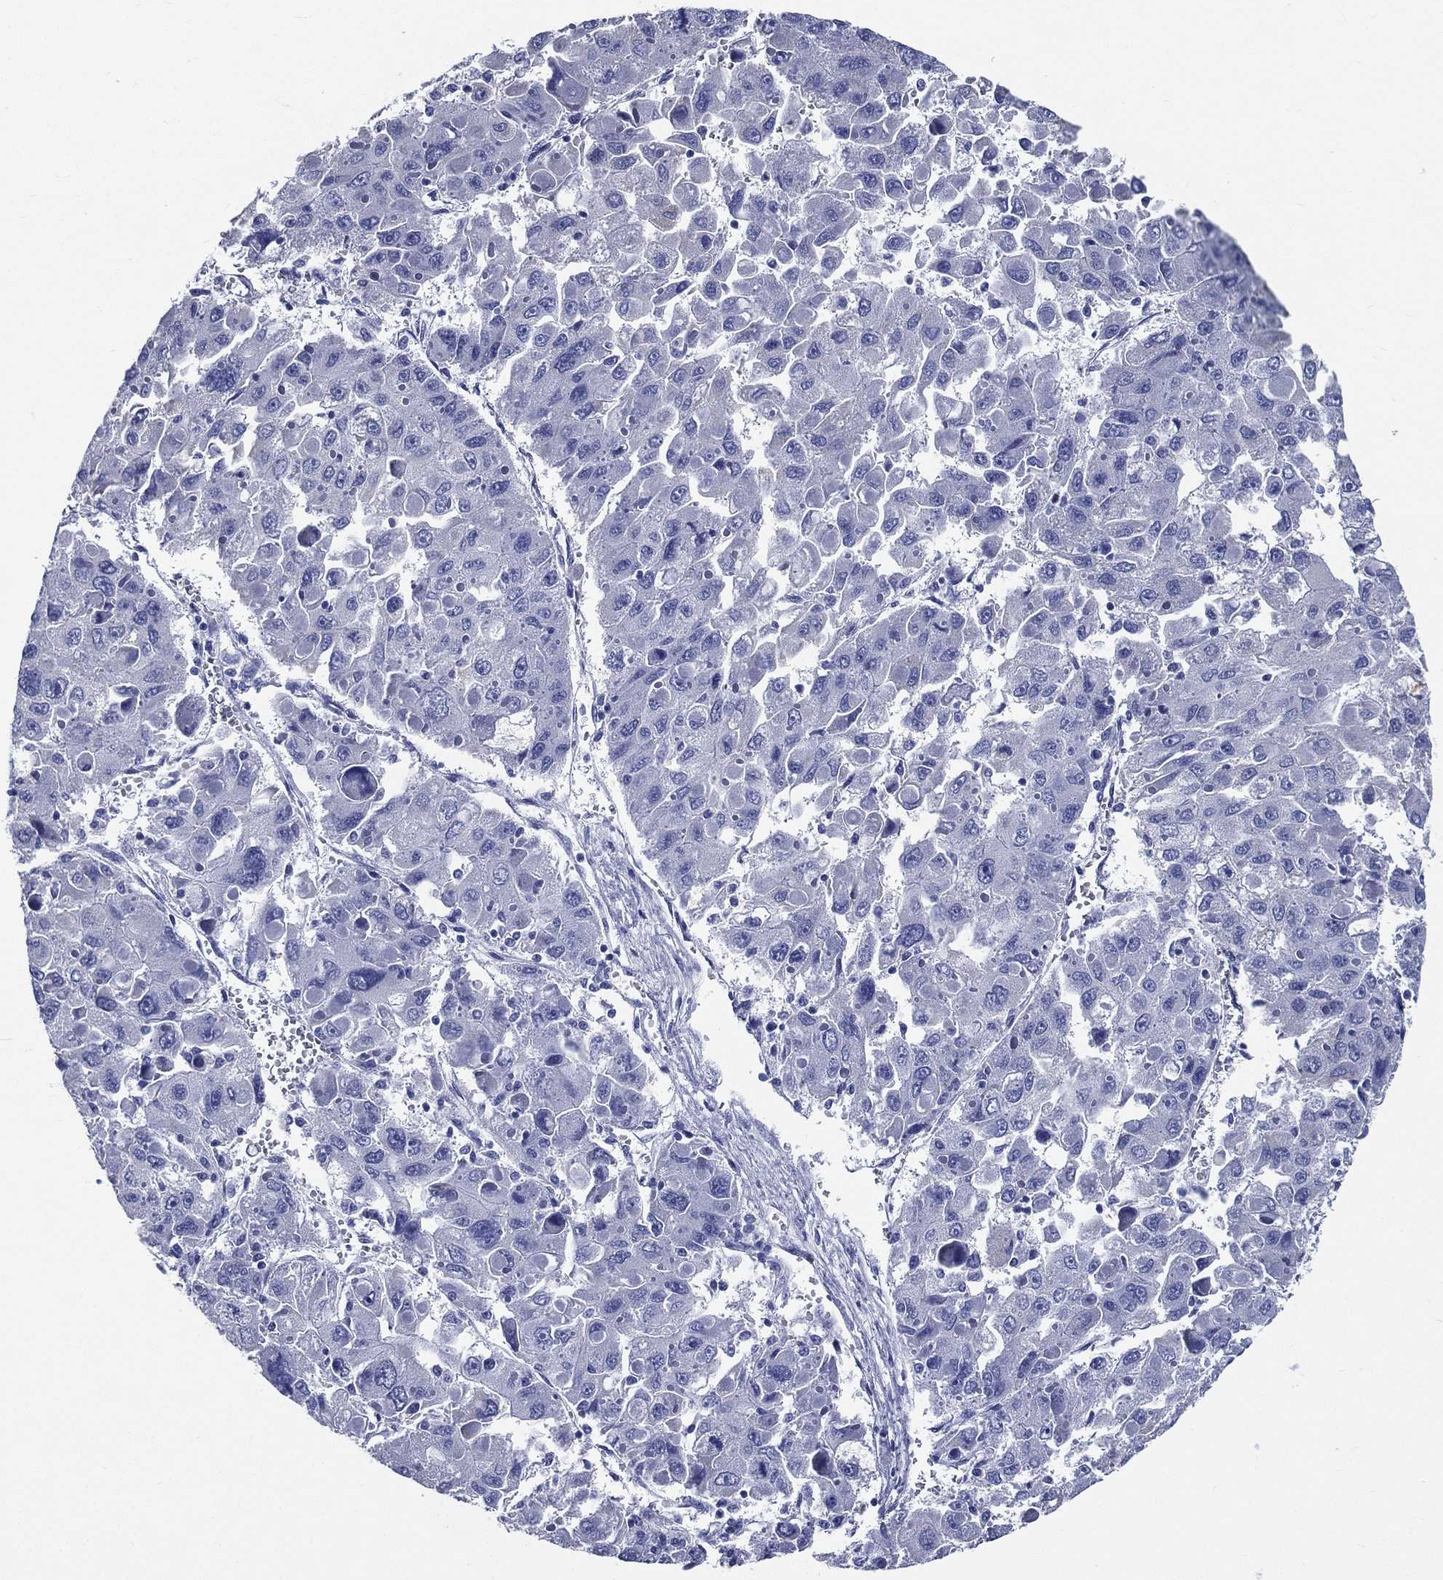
{"staining": {"intensity": "negative", "quantity": "none", "location": "none"}, "tissue": "liver cancer", "cell_type": "Tumor cells", "image_type": "cancer", "snomed": [{"axis": "morphology", "description": "Carcinoma, Hepatocellular, NOS"}, {"axis": "topography", "description": "Liver"}], "caption": "Tumor cells are negative for brown protein staining in liver cancer (hepatocellular carcinoma). Nuclei are stained in blue.", "gene": "DPYS", "patient": {"sex": "female", "age": 41}}